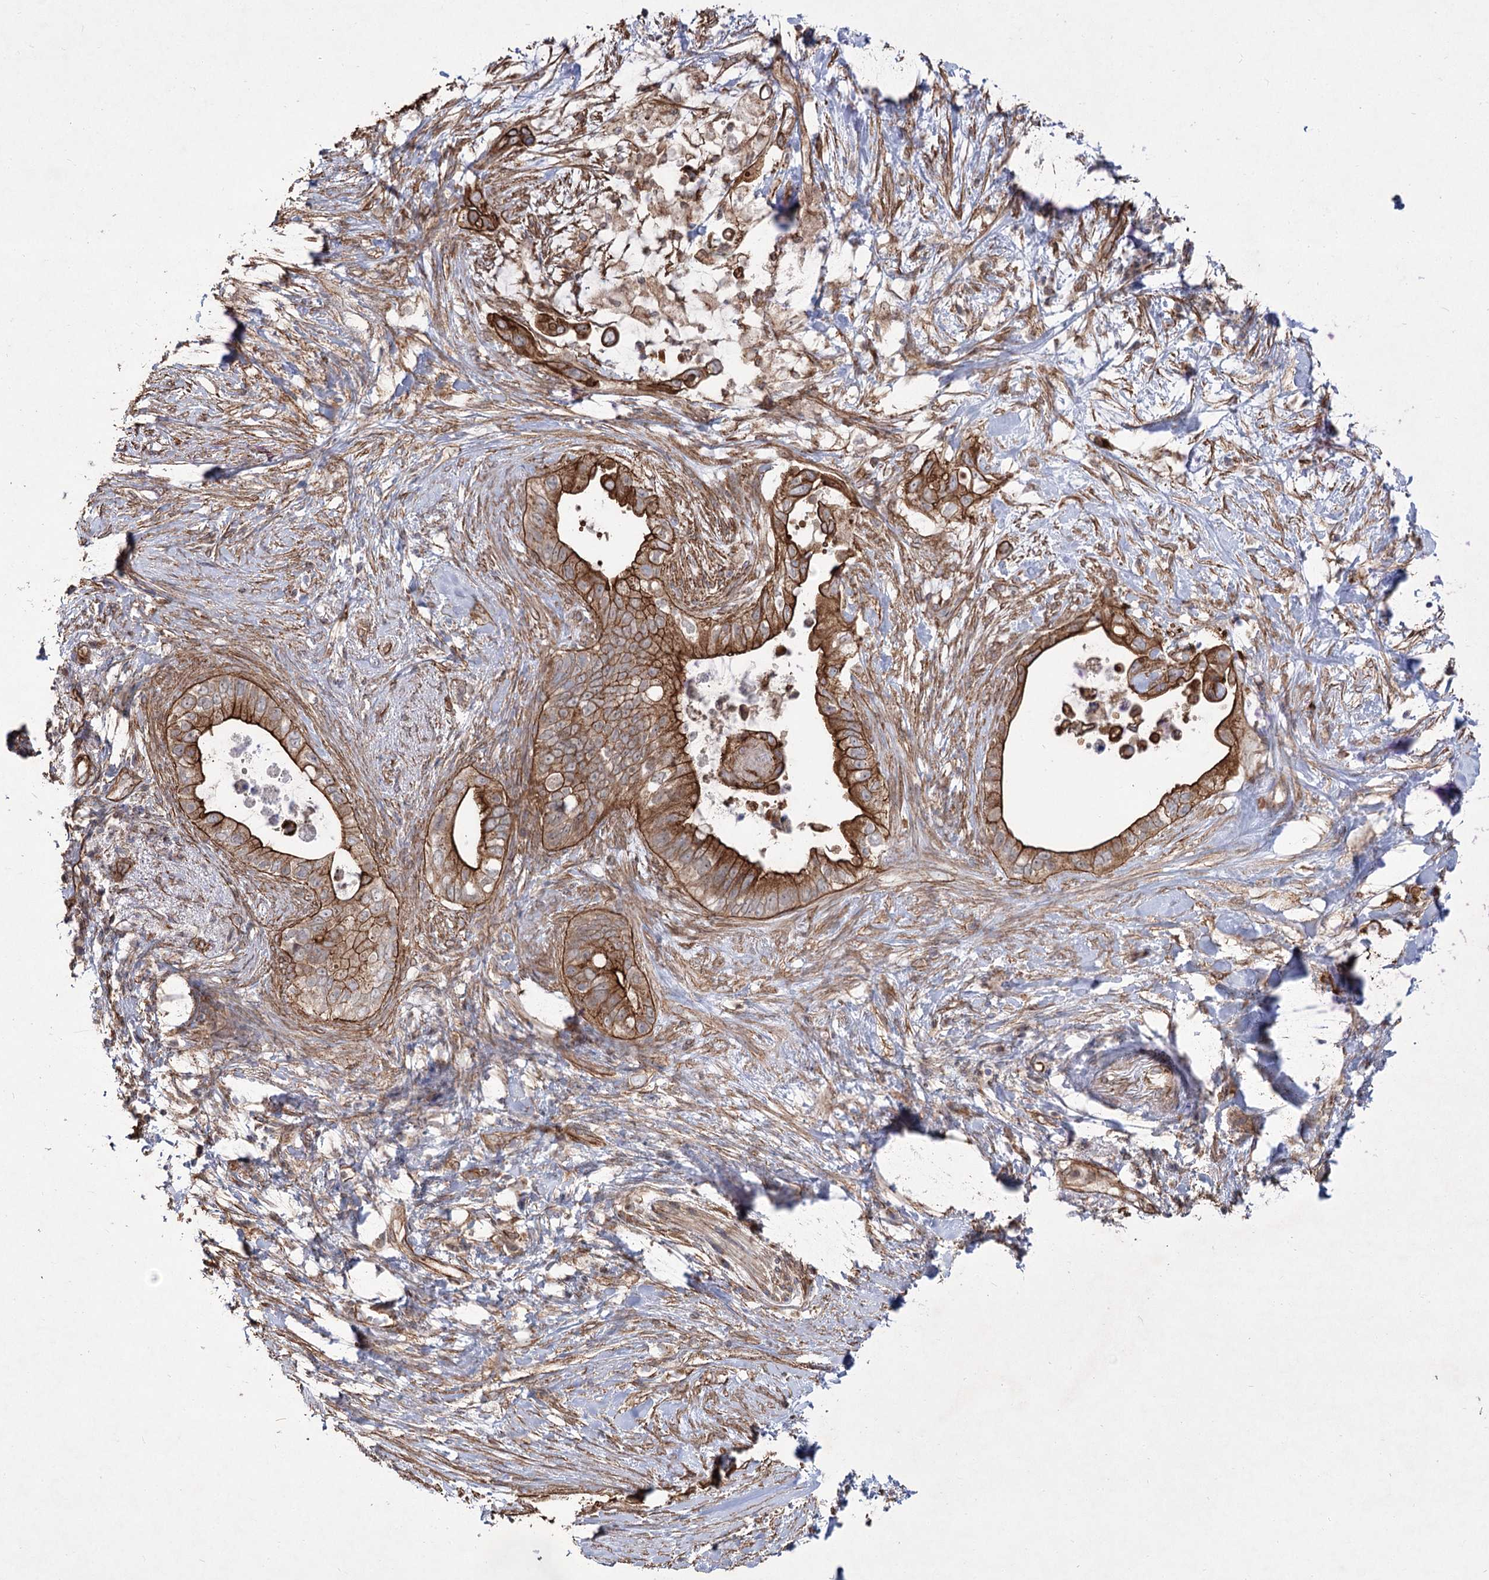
{"staining": {"intensity": "strong", "quantity": ">75%", "location": "cytoplasmic/membranous"}, "tissue": "pancreatic cancer", "cell_type": "Tumor cells", "image_type": "cancer", "snomed": [{"axis": "morphology", "description": "Adenocarcinoma, NOS"}, {"axis": "topography", "description": "Pancreas"}], "caption": "Brown immunohistochemical staining in human pancreatic cancer exhibits strong cytoplasmic/membranous expression in approximately >75% of tumor cells.", "gene": "SH3BP5L", "patient": {"sex": "female", "age": 56}}